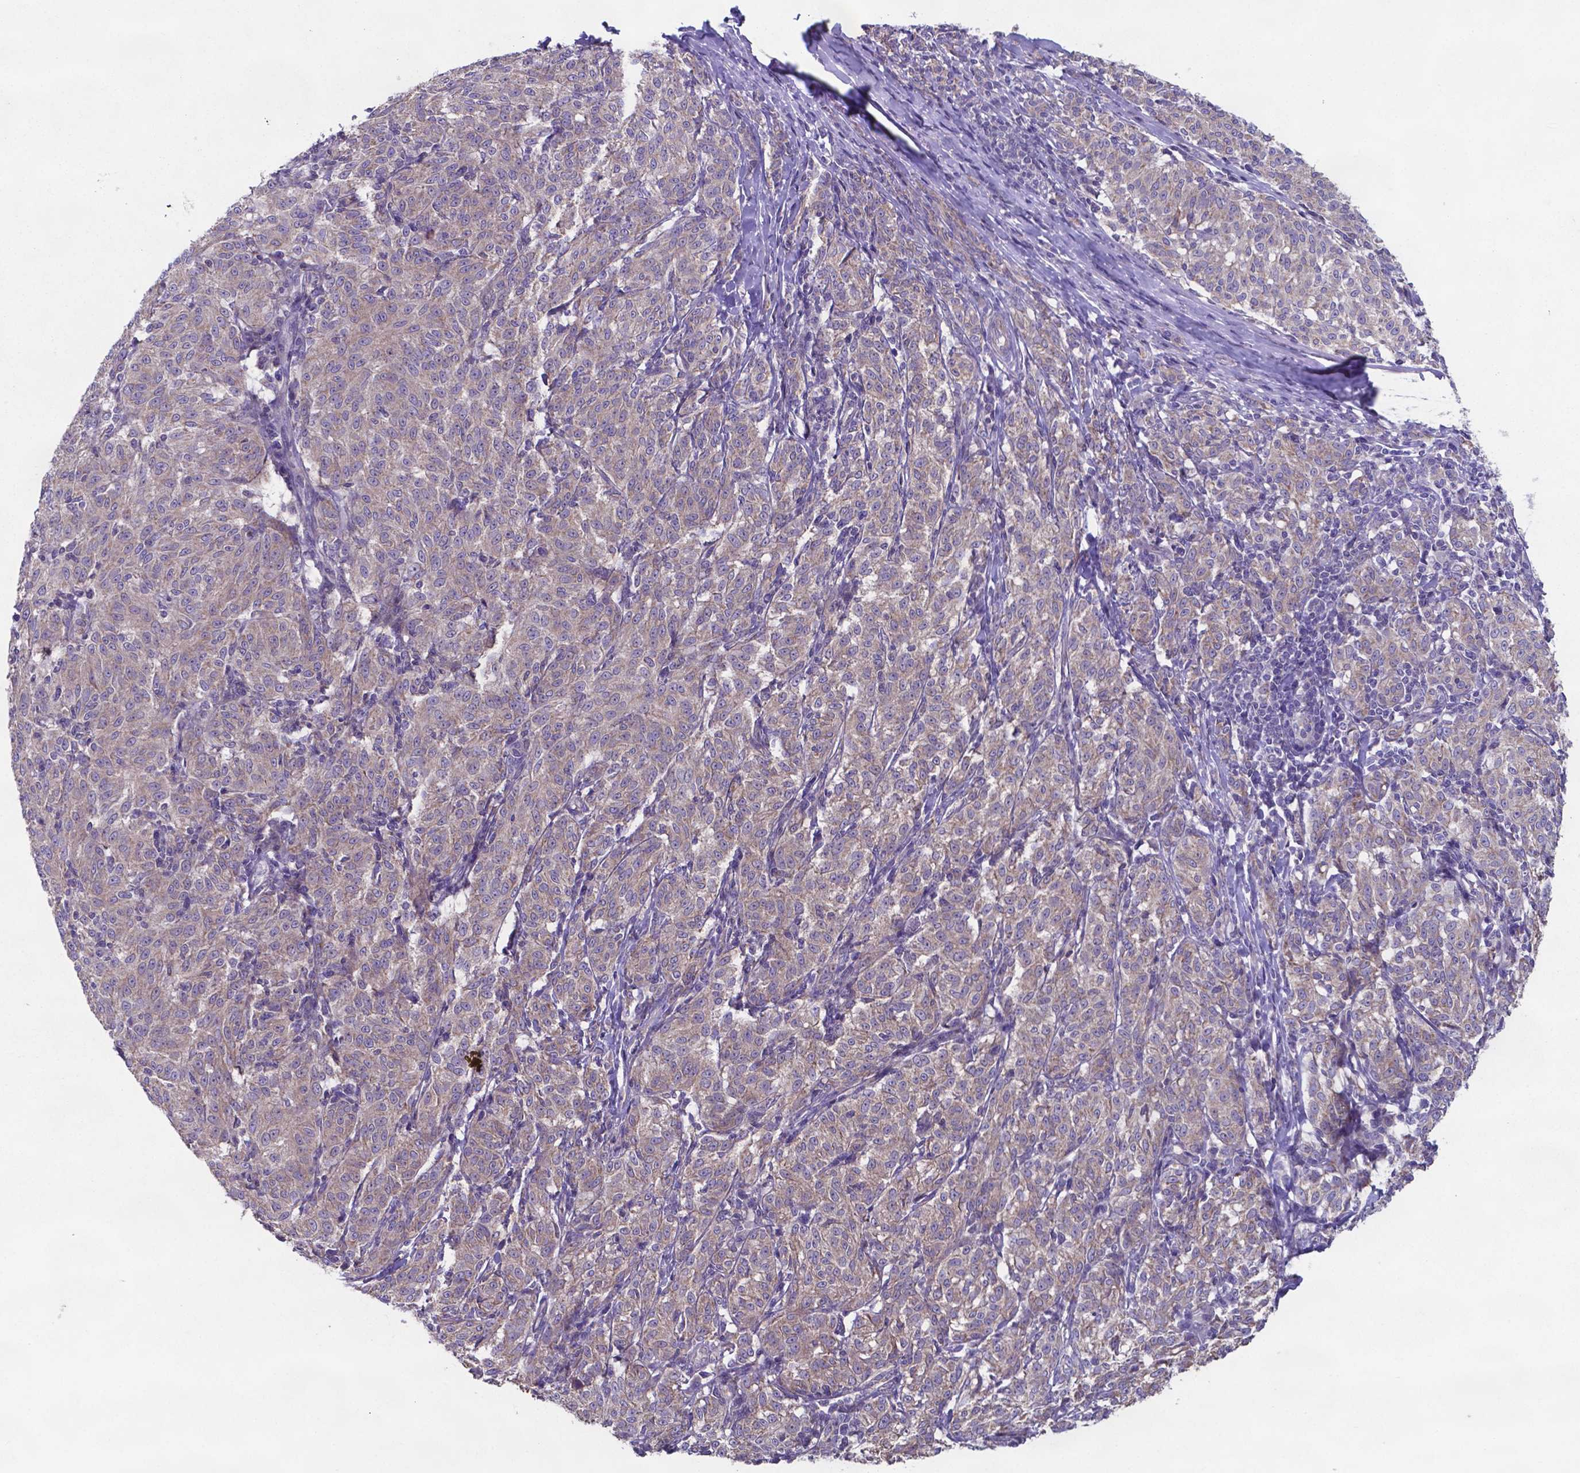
{"staining": {"intensity": "weak", "quantity": ">75%", "location": "cytoplasmic/membranous"}, "tissue": "melanoma", "cell_type": "Tumor cells", "image_type": "cancer", "snomed": [{"axis": "morphology", "description": "Malignant melanoma, NOS"}, {"axis": "topography", "description": "Skin"}], "caption": "This is an image of immunohistochemistry staining of malignant melanoma, which shows weak staining in the cytoplasmic/membranous of tumor cells.", "gene": "TYRO3", "patient": {"sex": "female", "age": 72}}